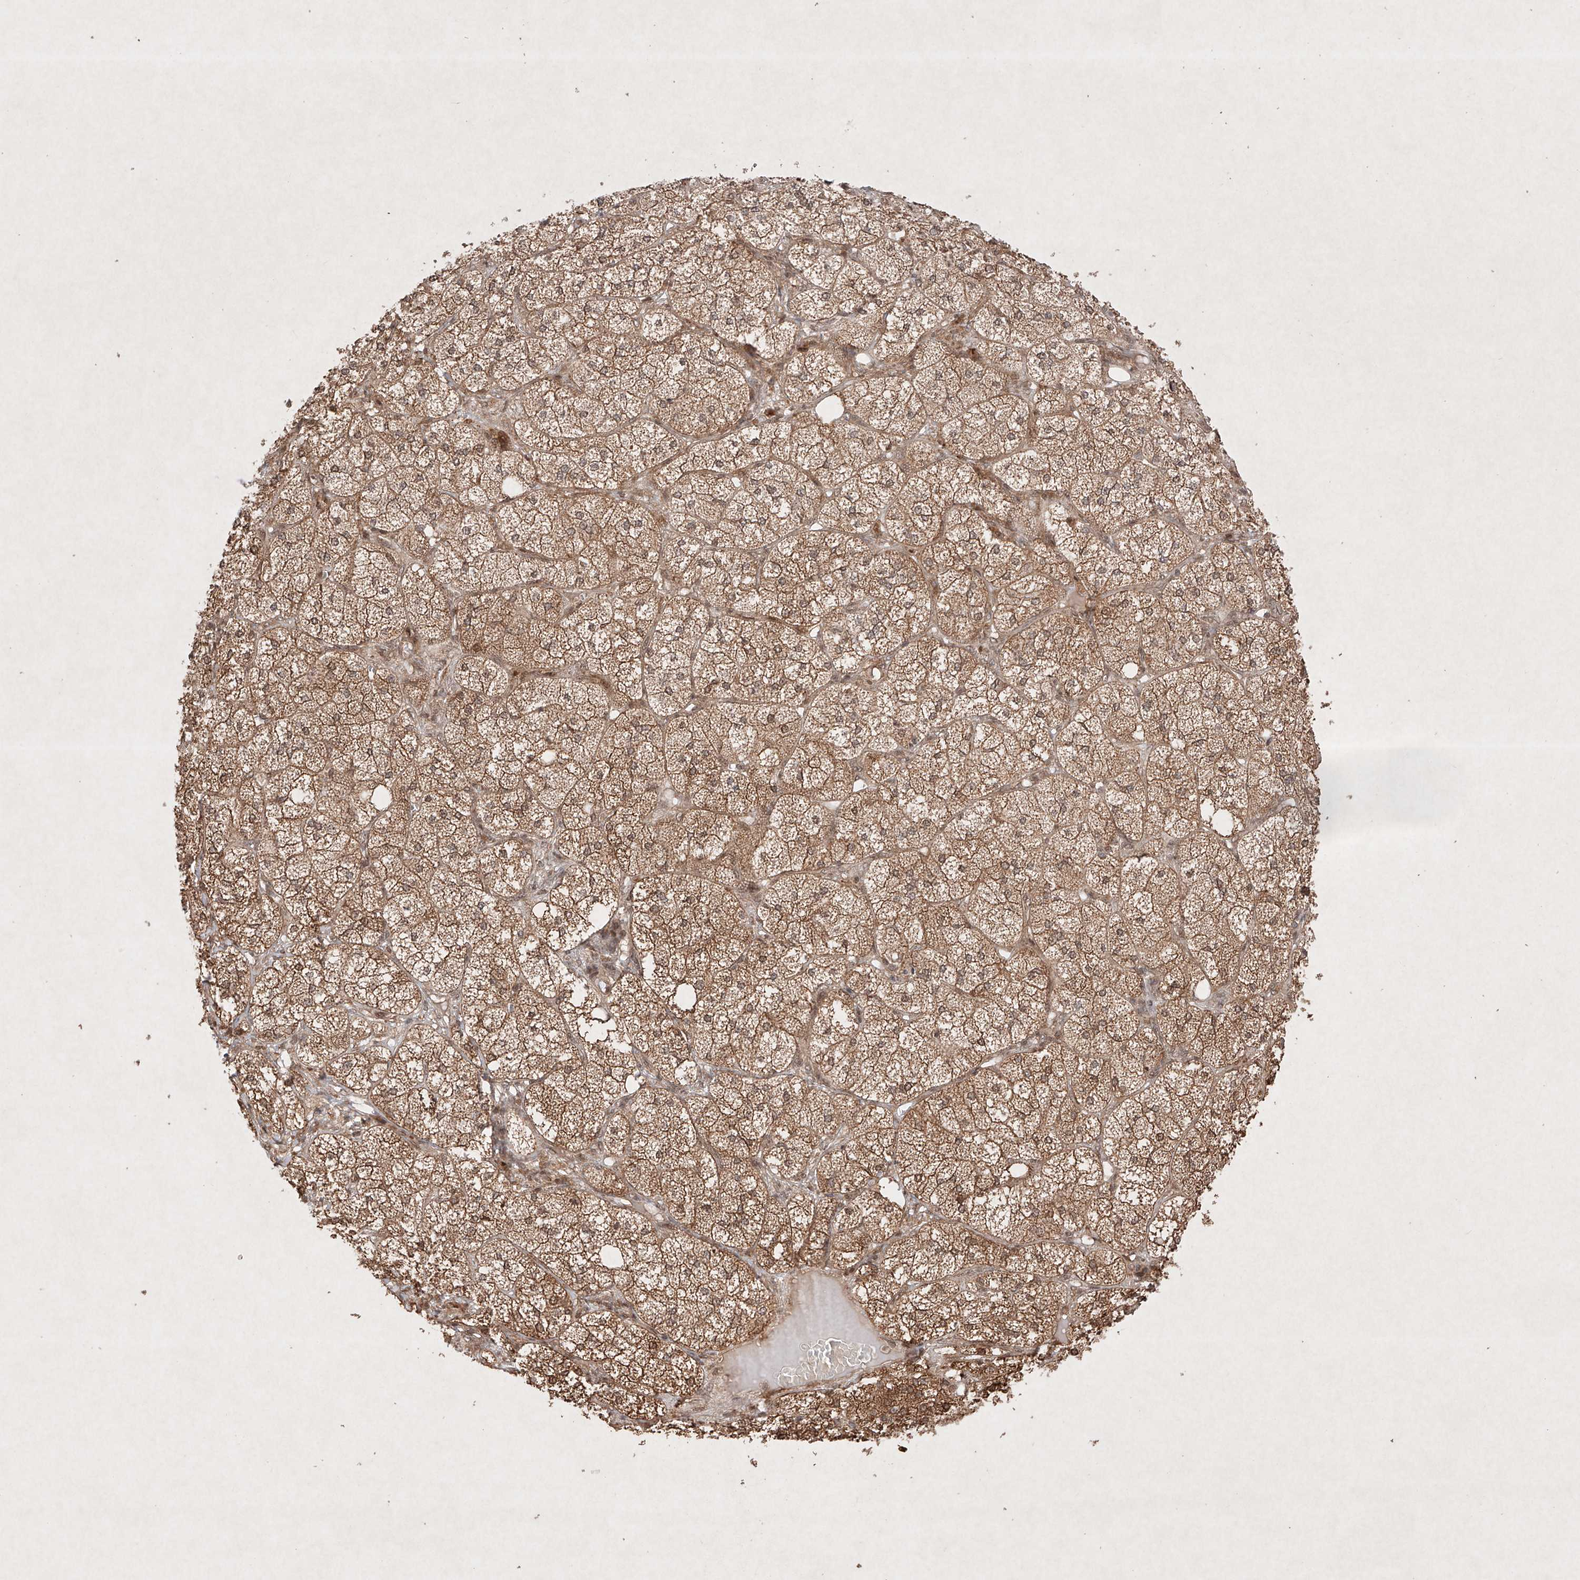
{"staining": {"intensity": "moderate", "quantity": ">75%", "location": "cytoplasmic/membranous"}, "tissue": "adrenal gland", "cell_type": "Glandular cells", "image_type": "normal", "snomed": [{"axis": "morphology", "description": "Normal tissue, NOS"}, {"axis": "topography", "description": "Adrenal gland"}], "caption": "Moderate cytoplasmic/membranous positivity for a protein is identified in approximately >75% of glandular cells of unremarkable adrenal gland using IHC.", "gene": "RNF31", "patient": {"sex": "female", "age": 61}}